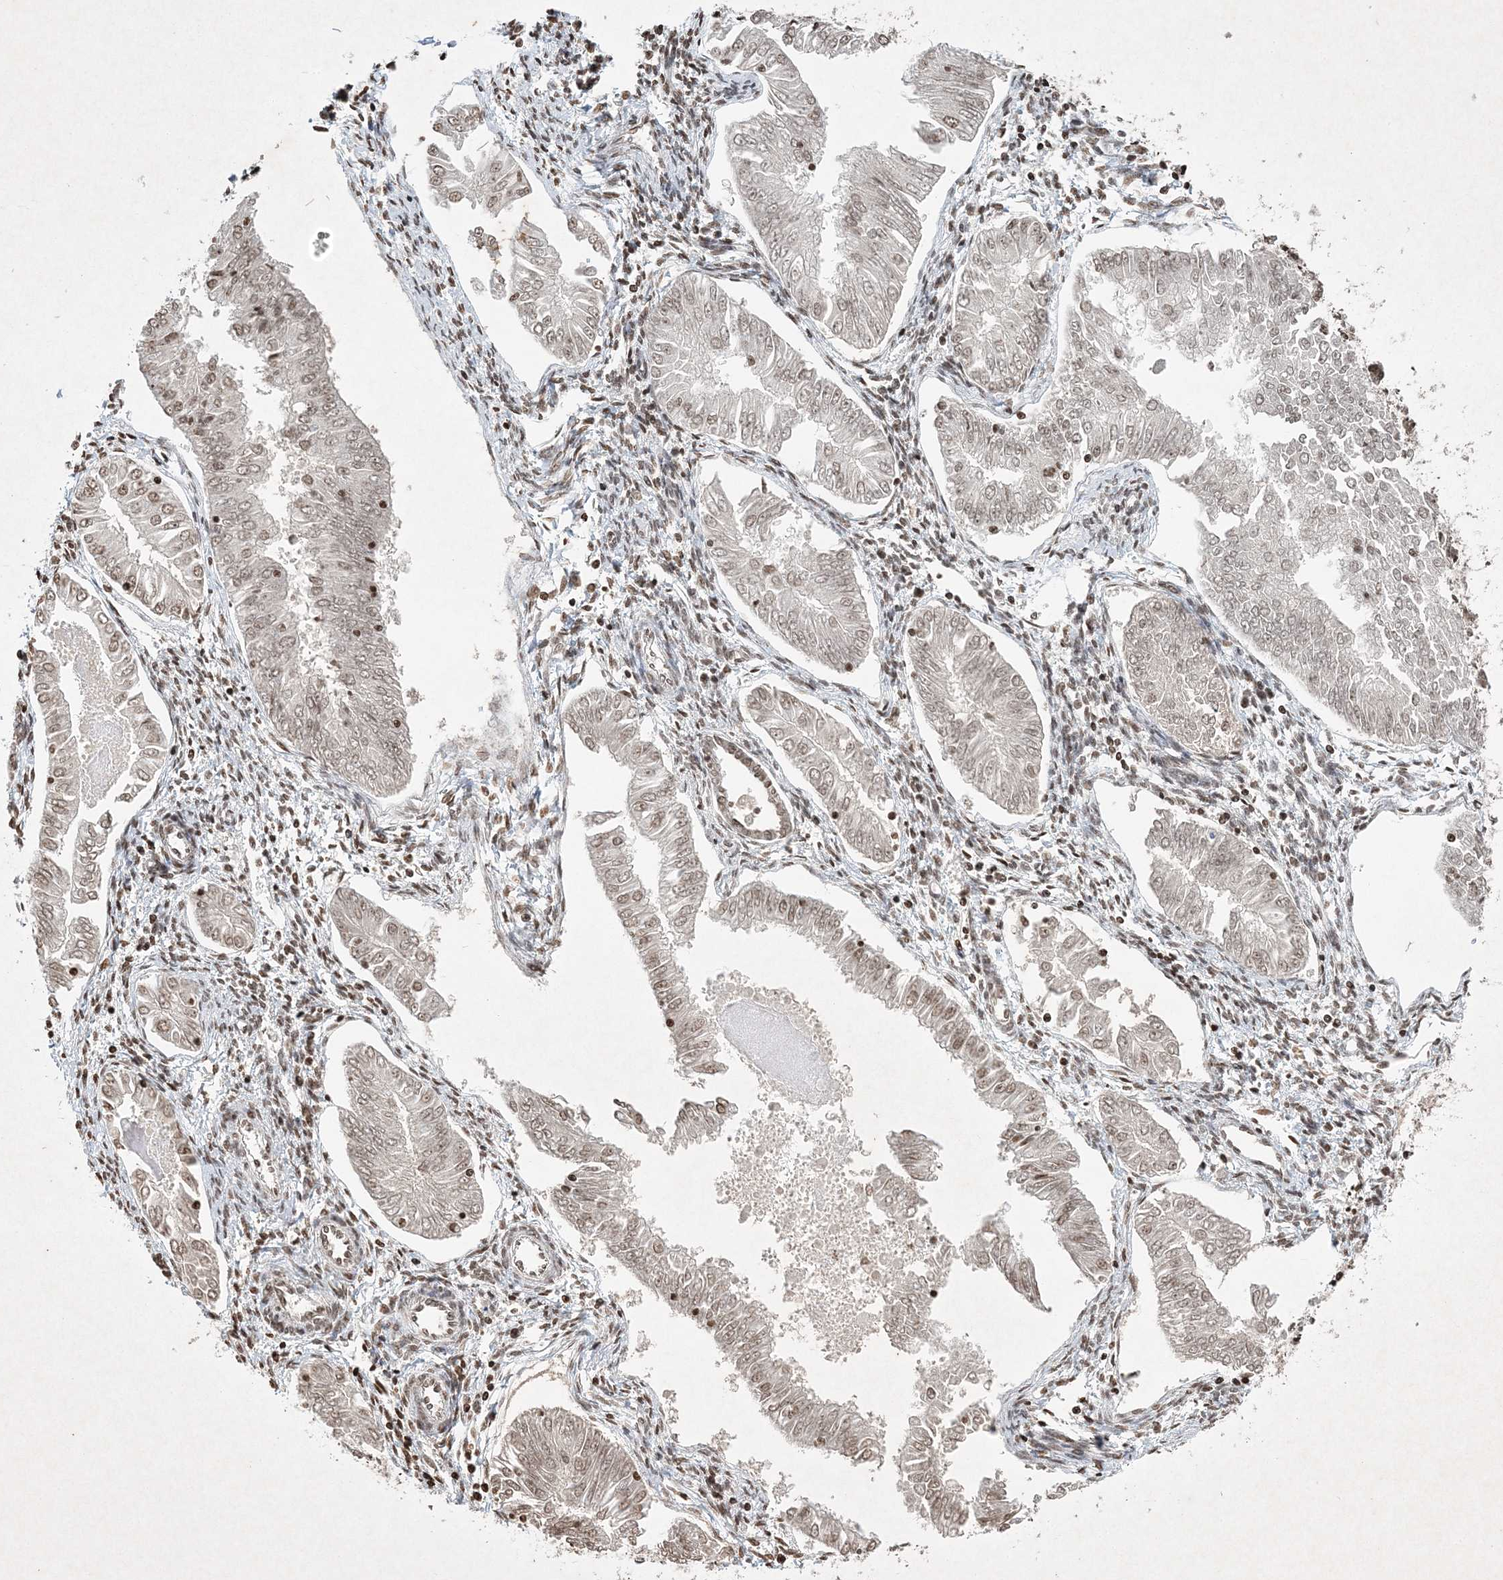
{"staining": {"intensity": "weak", "quantity": "25%-75%", "location": "nuclear"}, "tissue": "endometrial cancer", "cell_type": "Tumor cells", "image_type": "cancer", "snomed": [{"axis": "morphology", "description": "Adenocarcinoma, NOS"}, {"axis": "topography", "description": "Endometrium"}], "caption": "Weak nuclear expression is present in about 25%-75% of tumor cells in endometrial cancer. (Stains: DAB (3,3'-diaminobenzidine) in brown, nuclei in blue, Microscopy: brightfield microscopy at high magnification).", "gene": "NEDD9", "patient": {"sex": "female", "age": 53}}